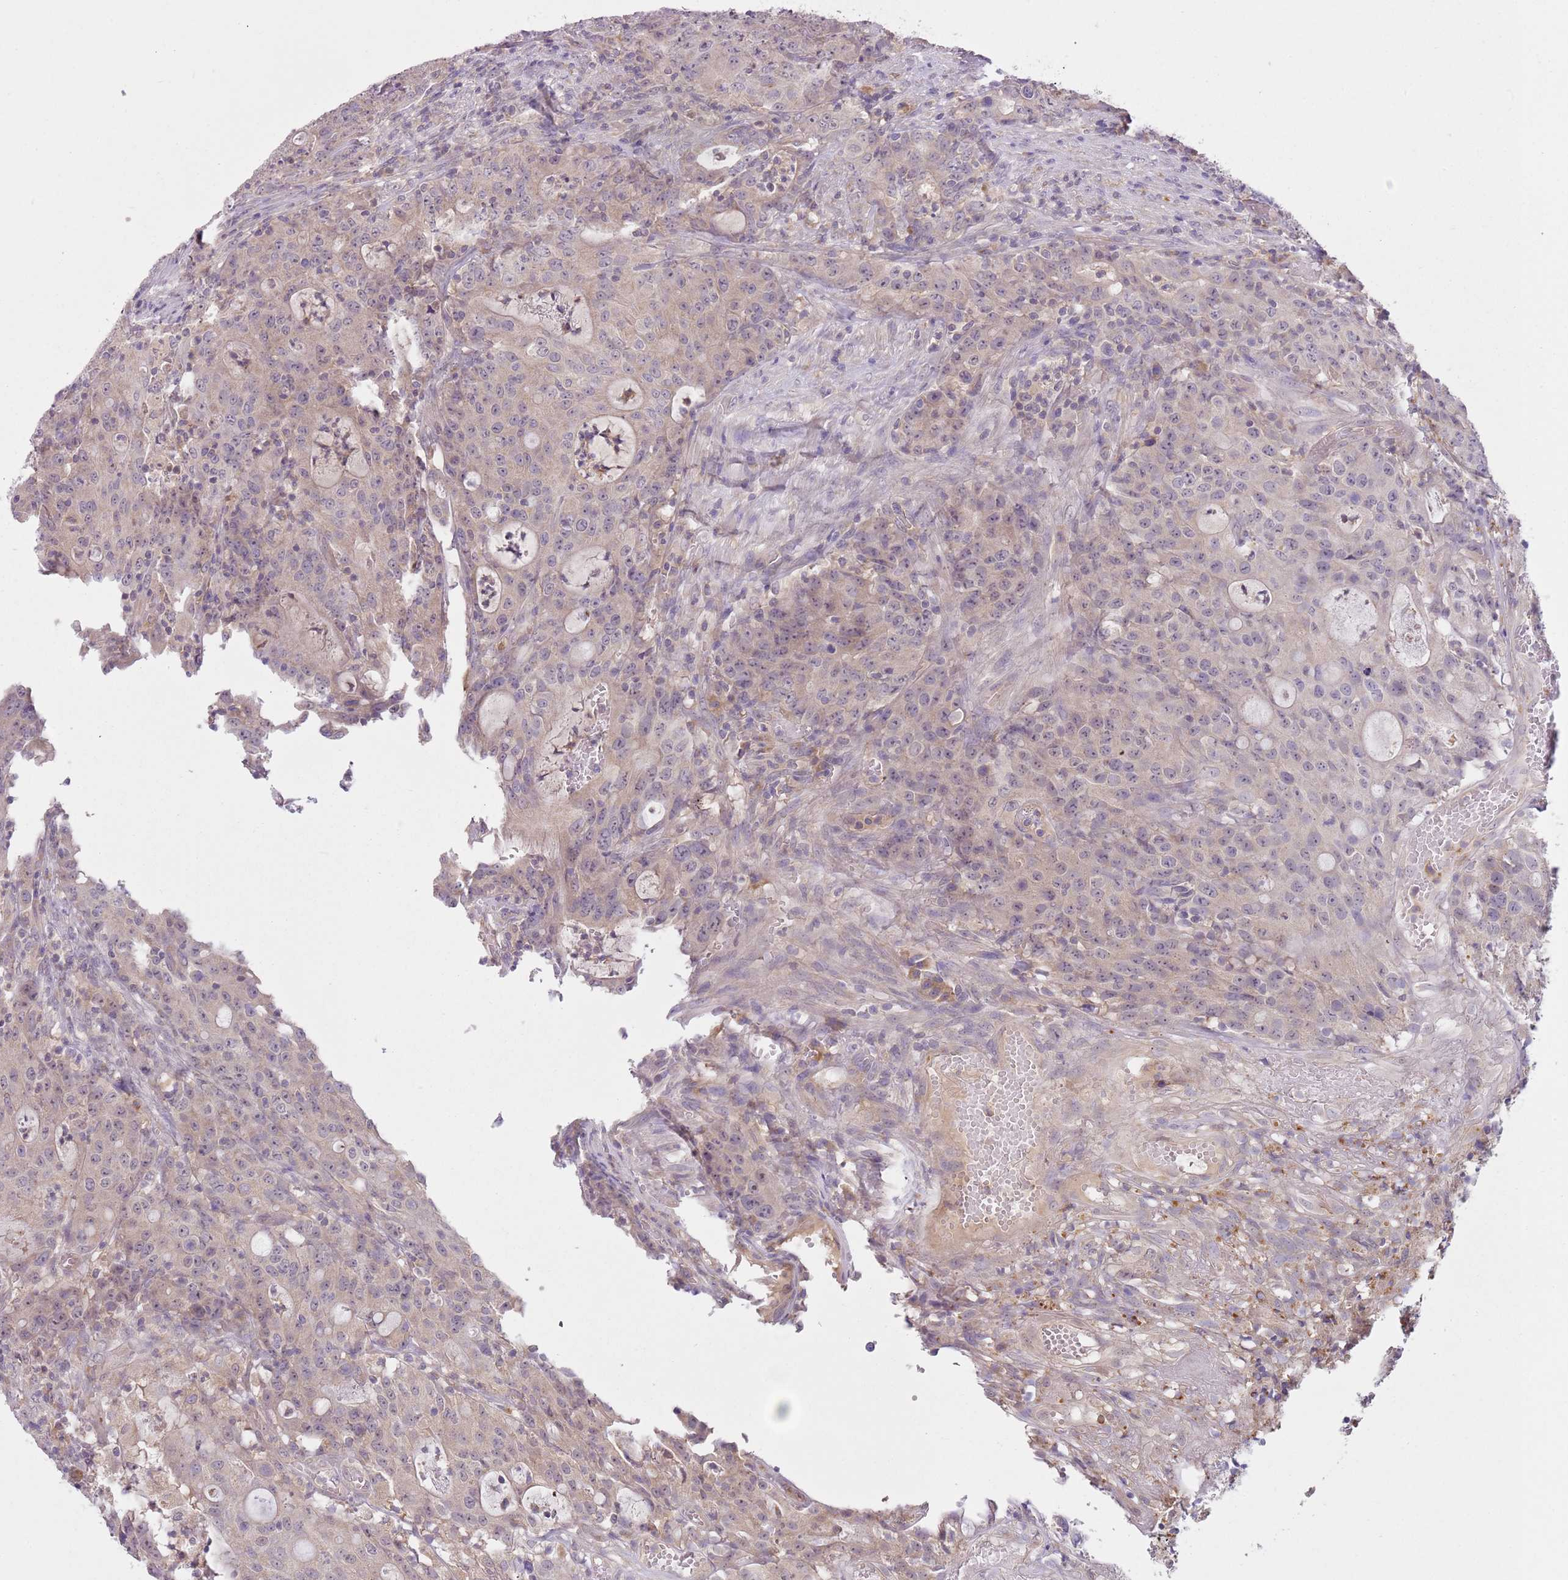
{"staining": {"intensity": "weak", "quantity": "<25%", "location": "cytoplasmic/membranous"}, "tissue": "colorectal cancer", "cell_type": "Tumor cells", "image_type": "cancer", "snomed": [{"axis": "morphology", "description": "Adenocarcinoma, NOS"}, {"axis": "topography", "description": "Colon"}], "caption": "This is a histopathology image of immunohistochemistry staining of adenocarcinoma (colorectal), which shows no positivity in tumor cells.", "gene": "SKOR2", "patient": {"sex": "male", "age": 83}}